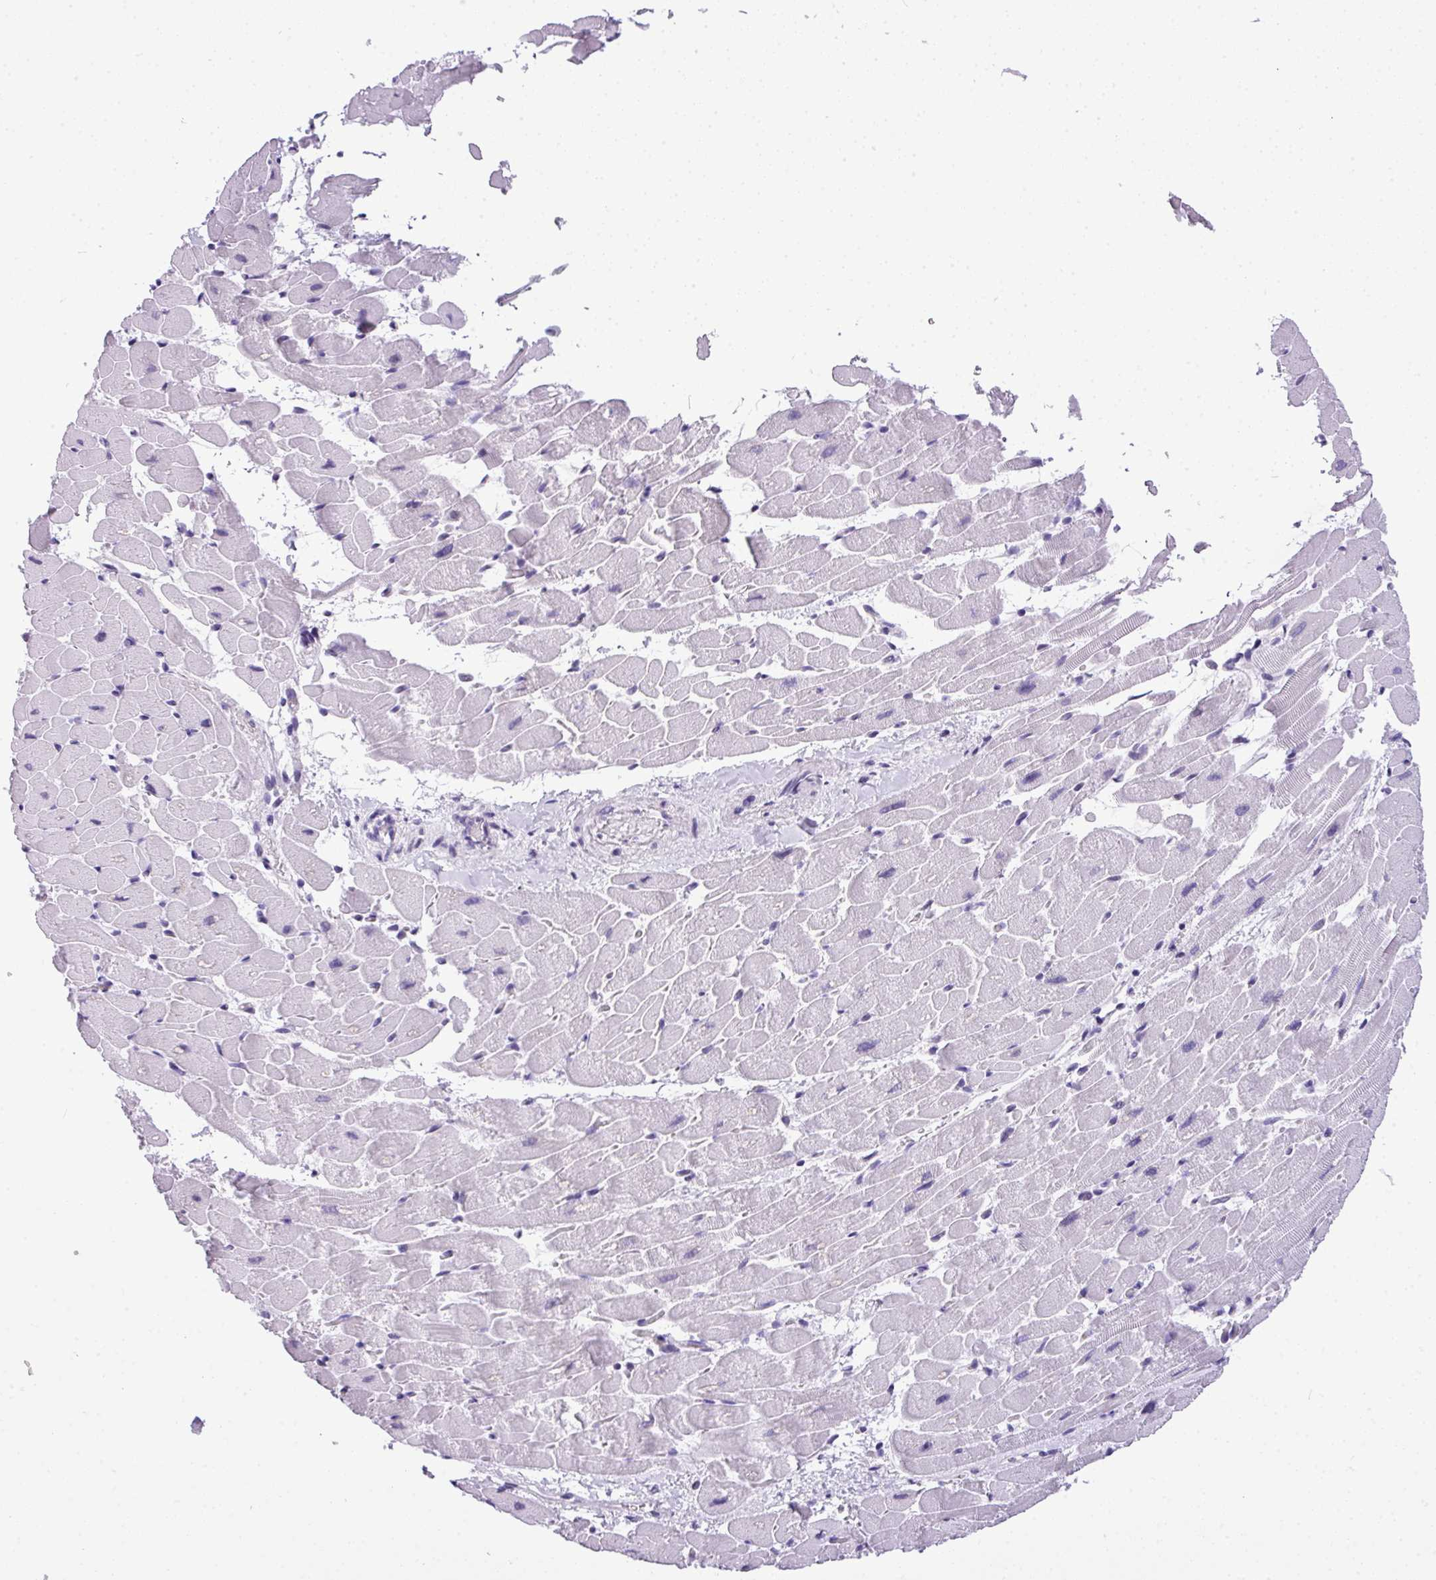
{"staining": {"intensity": "negative", "quantity": "none", "location": "none"}, "tissue": "heart muscle", "cell_type": "Cardiomyocytes", "image_type": "normal", "snomed": [{"axis": "morphology", "description": "Normal tissue, NOS"}, {"axis": "topography", "description": "Heart"}], "caption": "Cardiomyocytes show no significant staining in benign heart muscle. The staining was performed using DAB to visualize the protein expression in brown, while the nuclei were stained in blue with hematoxylin (Magnification: 20x).", "gene": "MUC21", "patient": {"sex": "male", "age": 37}}